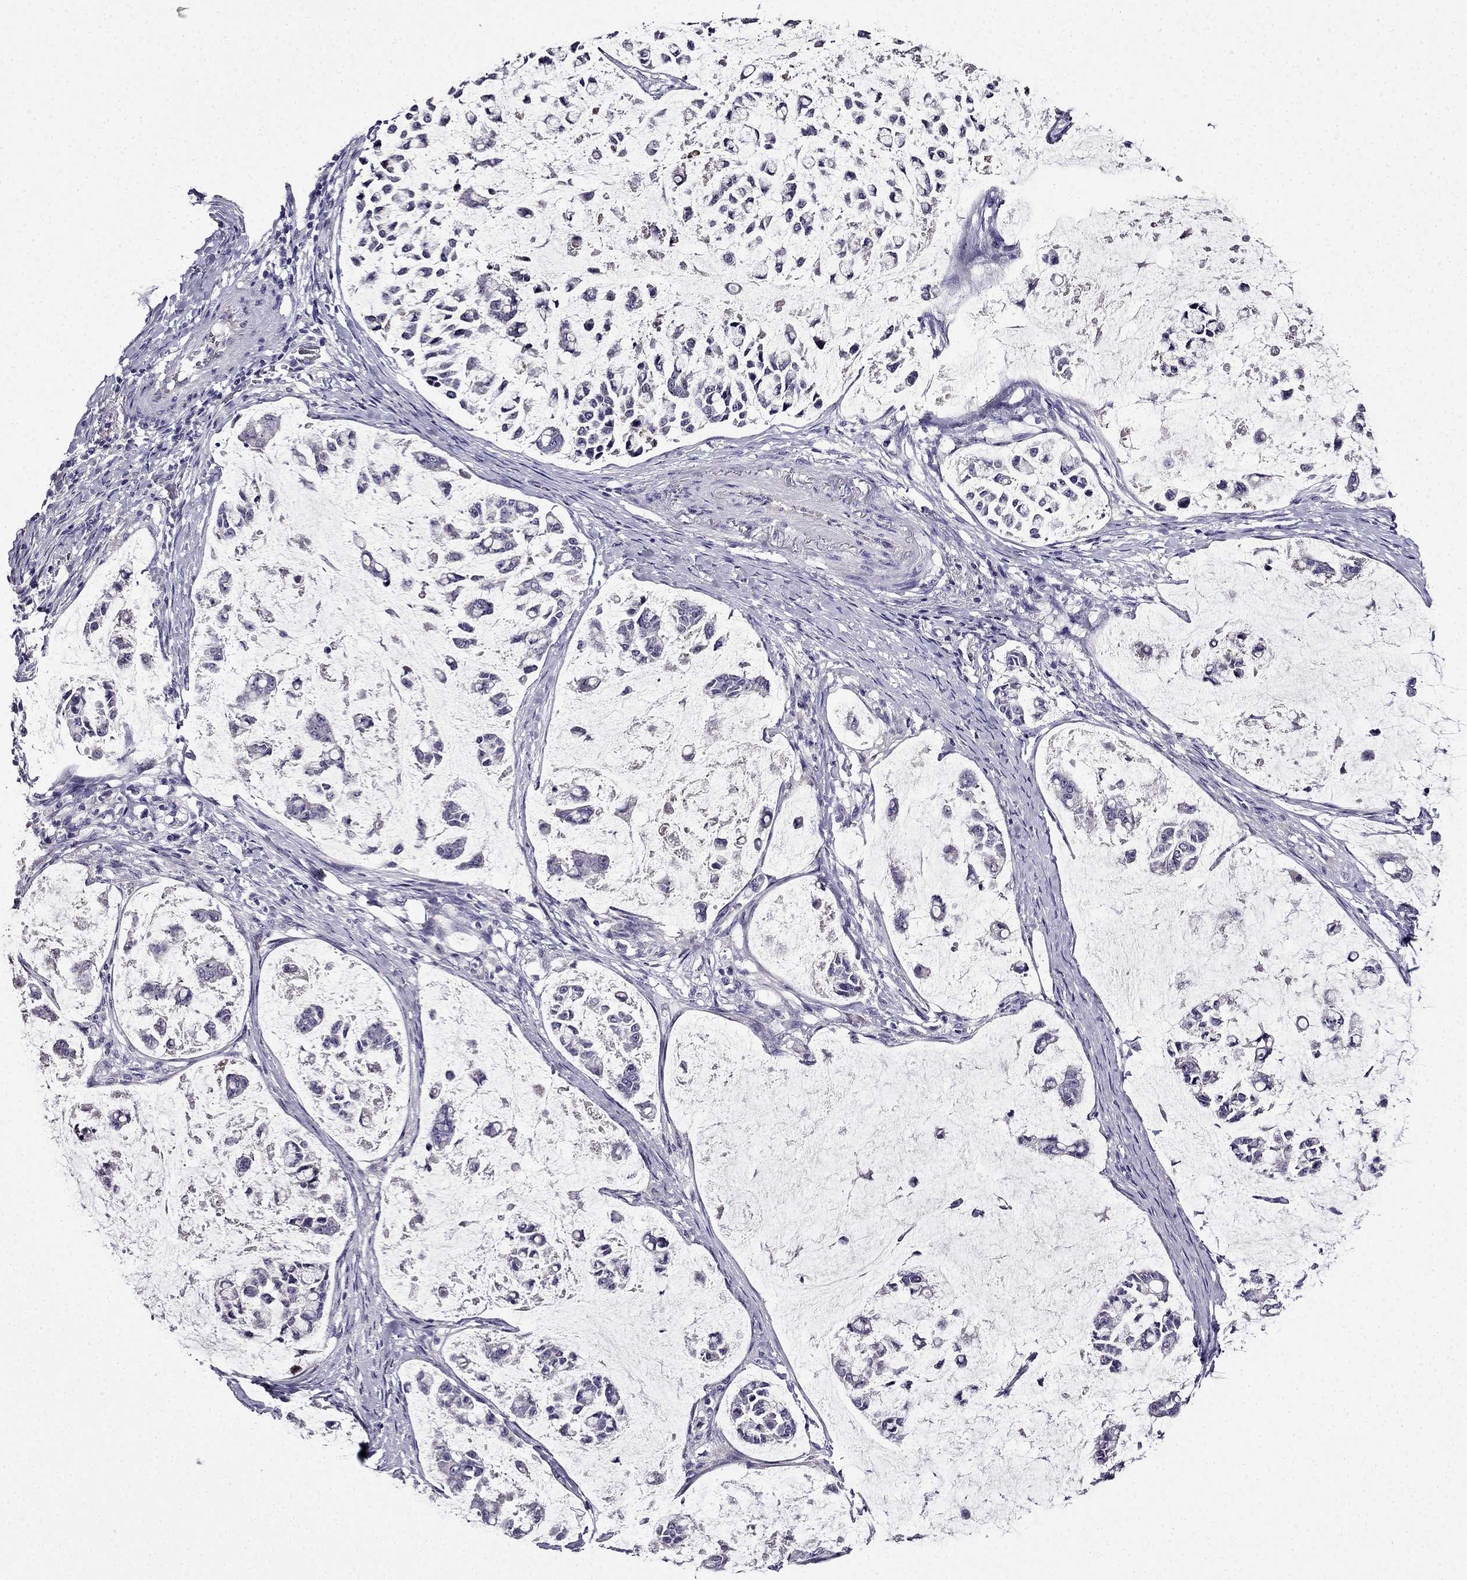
{"staining": {"intensity": "negative", "quantity": "none", "location": "none"}, "tissue": "stomach cancer", "cell_type": "Tumor cells", "image_type": "cancer", "snomed": [{"axis": "morphology", "description": "Adenocarcinoma, NOS"}, {"axis": "topography", "description": "Stomach"}], "caption": "Immunohistochemical staining of human stomach adenocarcinoma demonstrates no significant positivity in tumor cells.", "gene": "TMEM266", "patient": {"sex": "male", "age": 82}}